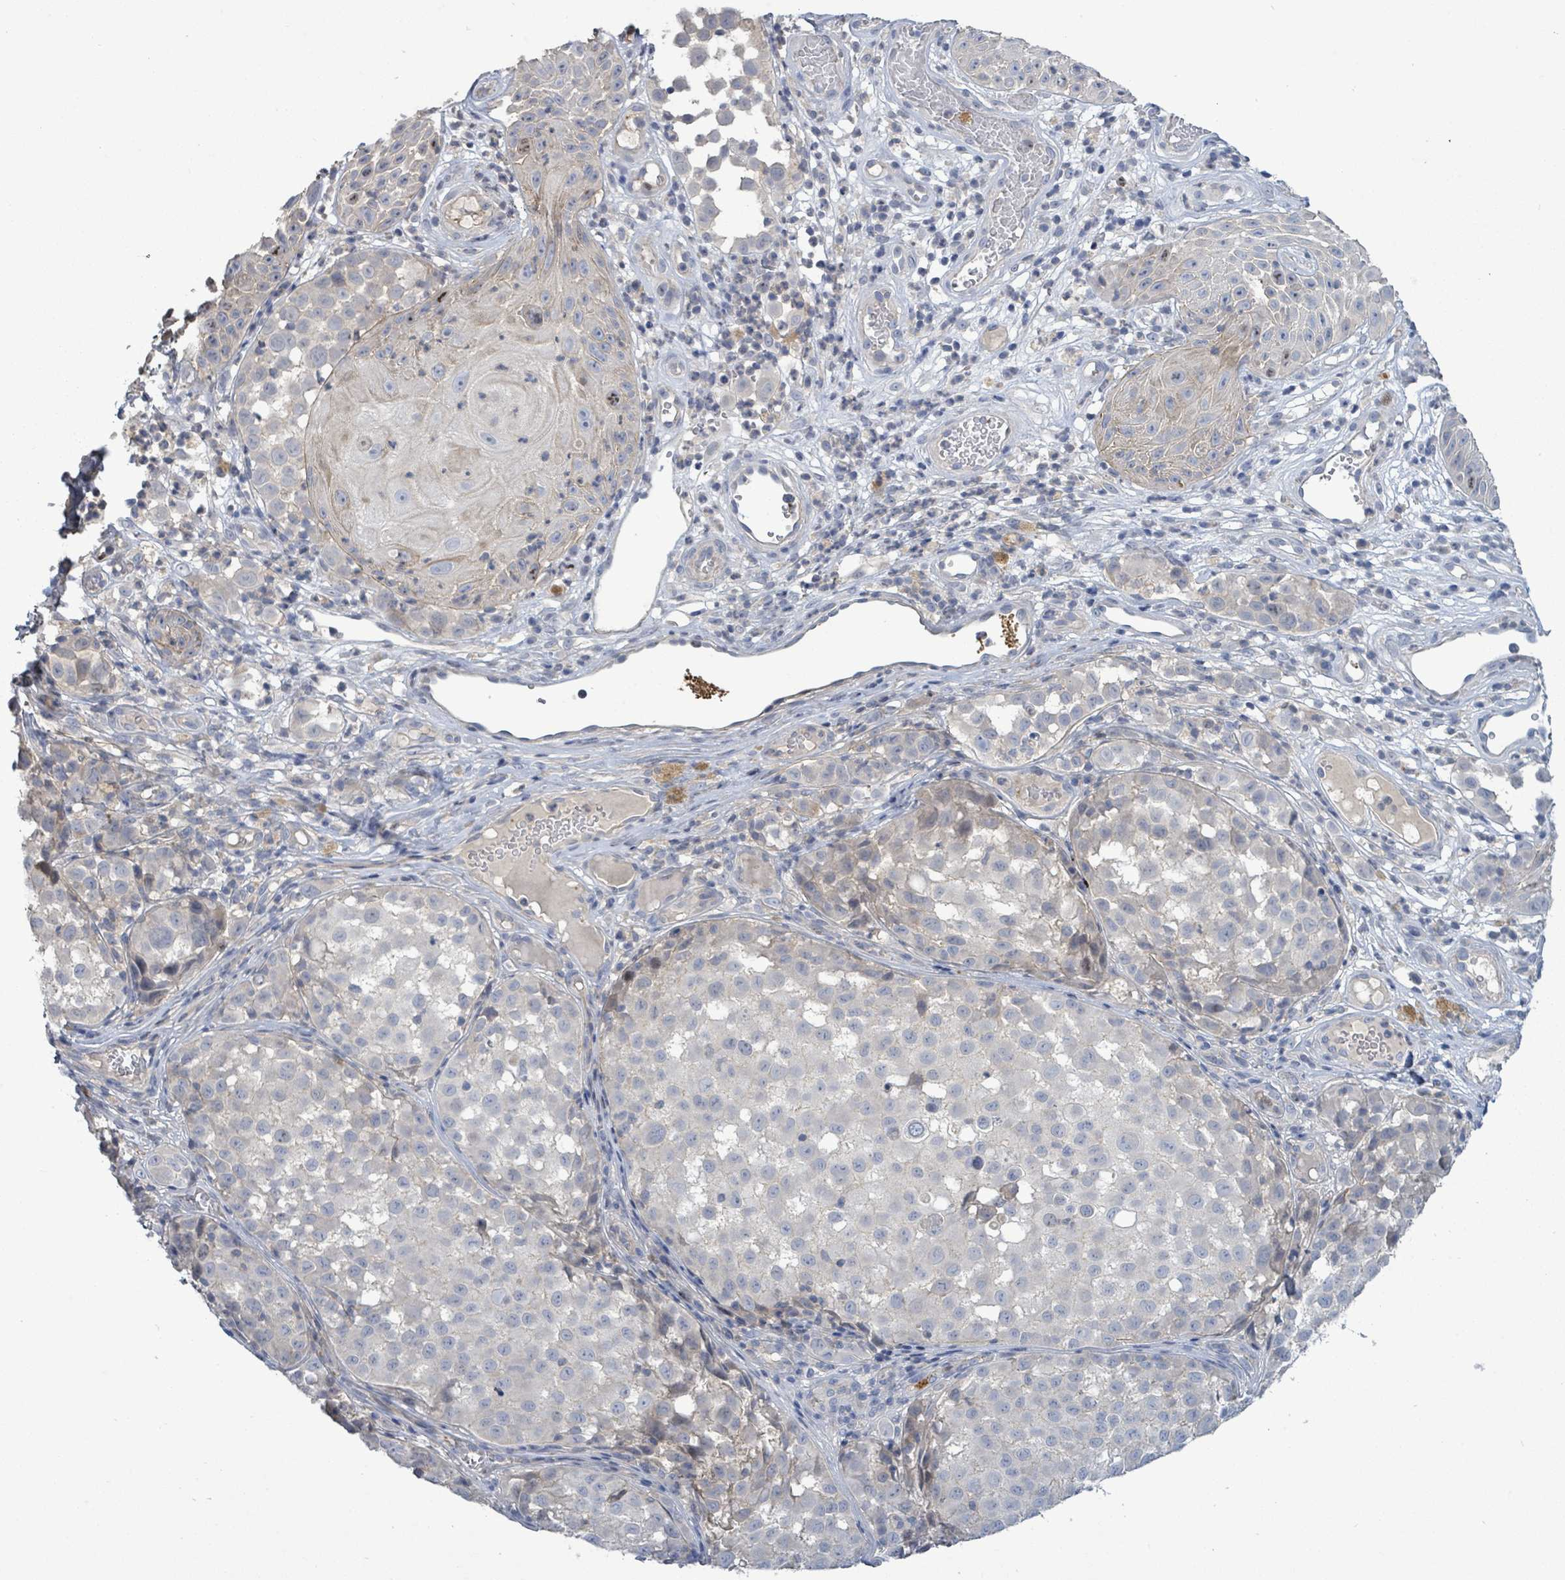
{"staining": {"intensity": "weak", "quantity": "<25%", "location": "cytoplasmic/membranous"}, "tissue": "melanoma", "cell_type": "Tumor cells", "image_type": "cancer", "snomed": [{"axis": "morphology", "description": "Malignant melanoma, NOS"}, {"axis": "topography", "description": "Skin"}], "caption": "There is no significant staining in tumor cells of melanoma. (Brightfield microscopy of DAB (3,3'-diaminobenzidine) immunohistochemistry at high magnification).", "gene": "KRAS", "patient": {"sex": "male", "age": 64}}